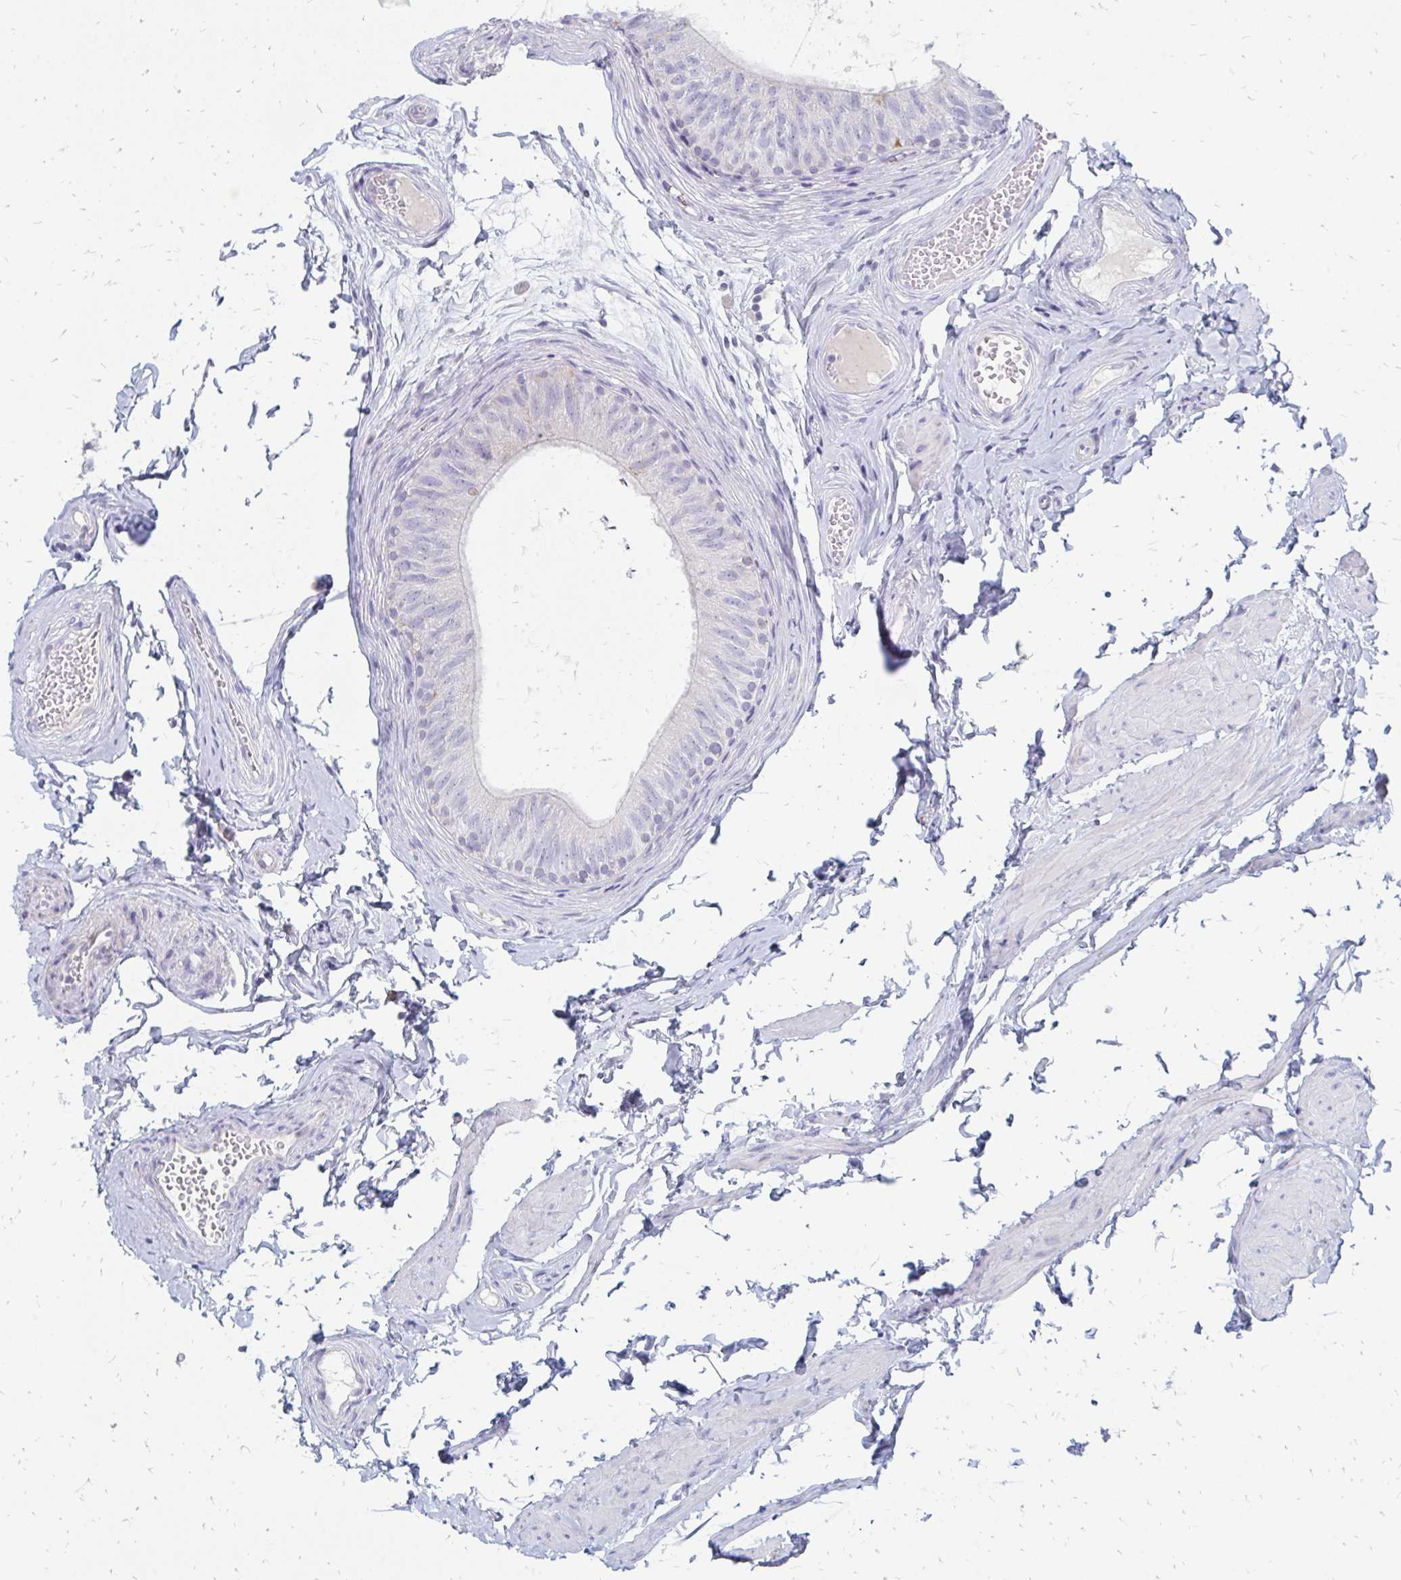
{"staining": {"intensity": "moderate", "quantity": "<25%", "location": "cytoplasmic/membranous"}, "tissue": "epididymis", "cell_type": "Glandular cells", "image_type": "normal", "snomed": [{"axis": "morphology", "description": "Normal tissue, NOS"}, {"axis": "topography", "description": "Epididymis, spermatic cord, NOS"}, {"axis": "topography", "description": "Epididymis"}, {"axis": "topography", "description": "Peripheral nerve tissue"}], "caption": "Benign epididymis shows moderate cytoplasmic/membranous expression in approximately <25% of glandular cells Nuclei are stained in blue..", "gene": "OR10V1", "patient": {"sex": "male", "age": 29}}